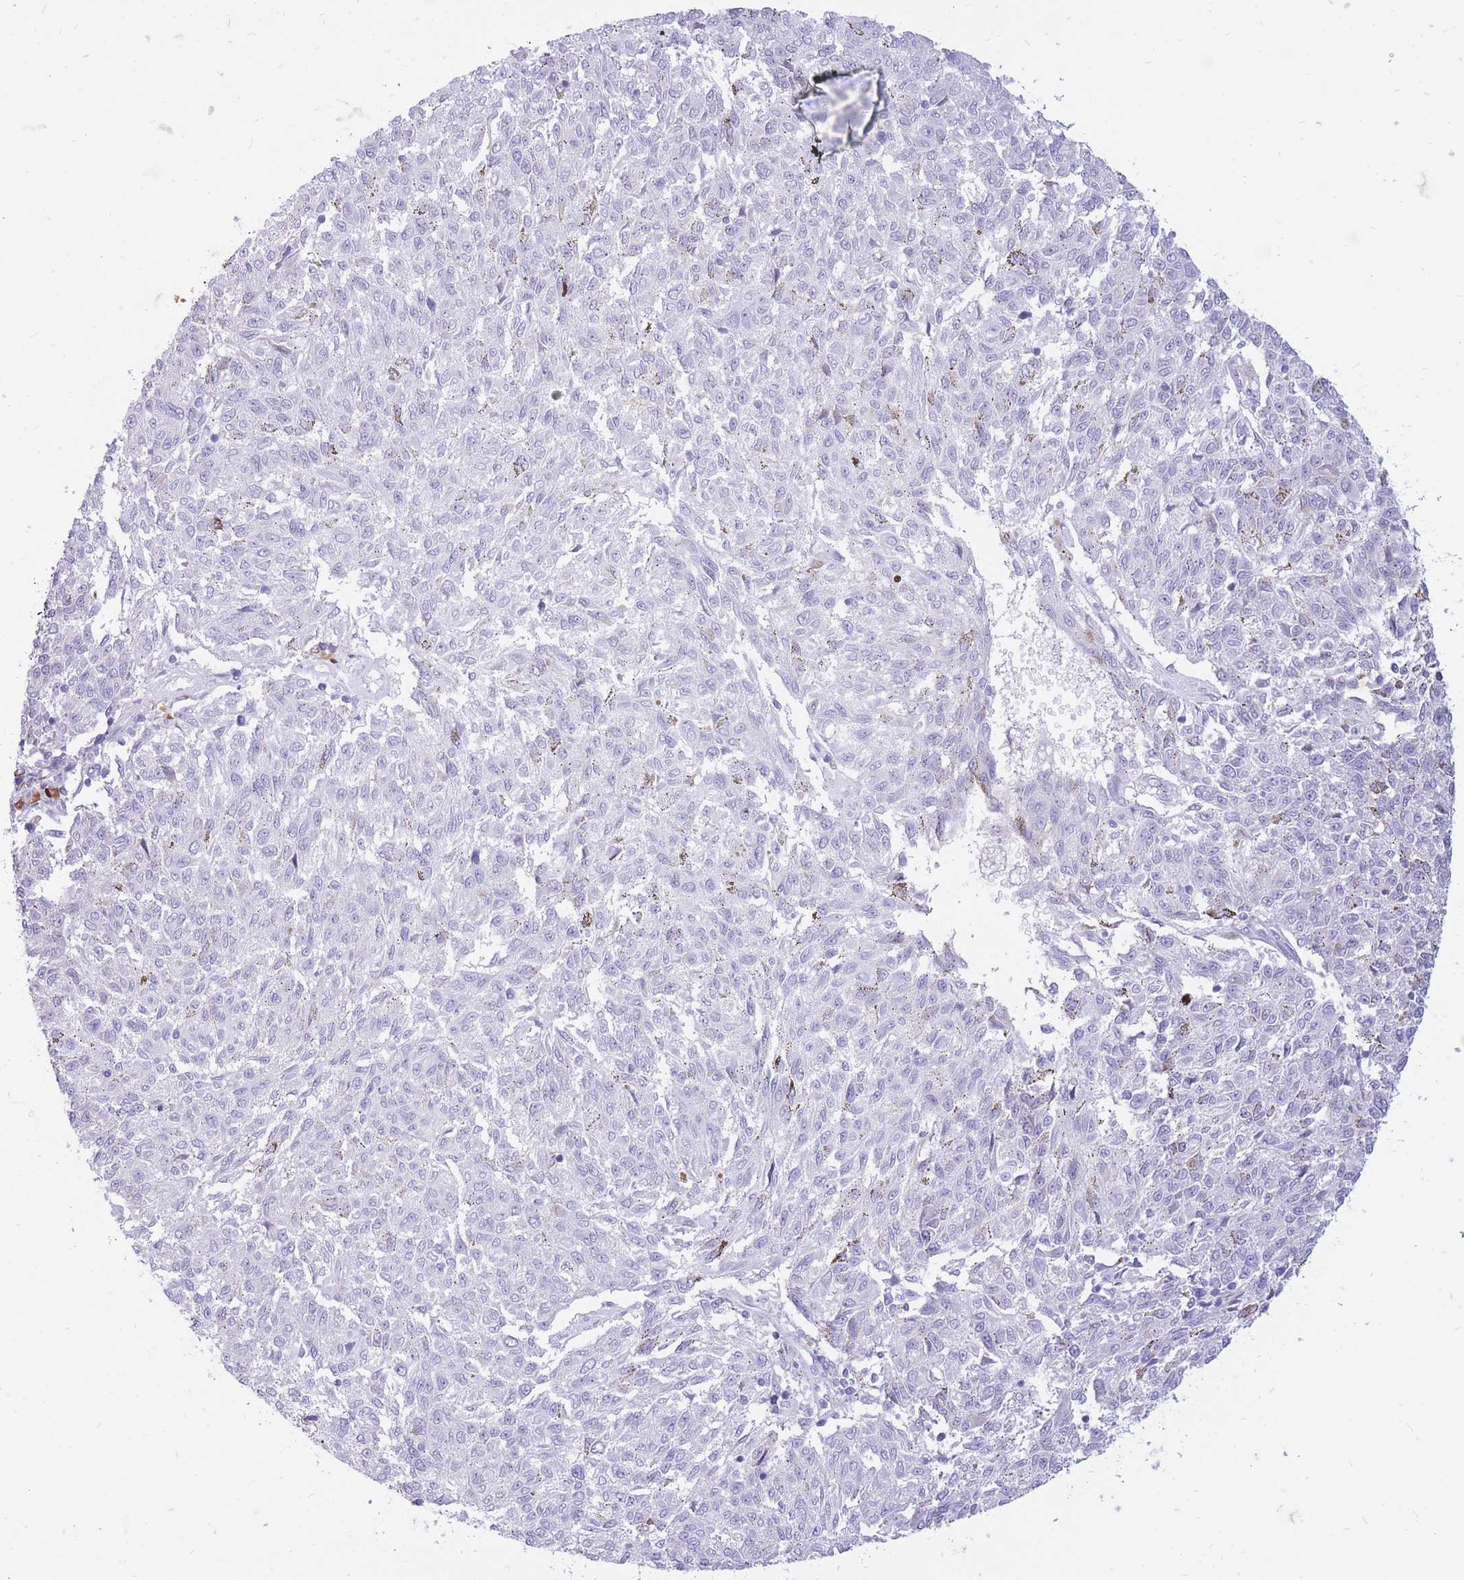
{"staining": {"intensity": "negative", "quantity": "none", "location": "none"}, "tissue": "melanoma", "cell_type": "Tumor cells", "image_type": "cancer", "snomed": [{"axis": "morphology", "description": "Malignant melanoma, NOS"}, {"axis": "topography", "description": "Skin"}], "caption": "A micrograph of human melanoma is negative for staining in tumor cells.", "gene": "ZFP37", "patient": {"sex": "female", "age": 72}}